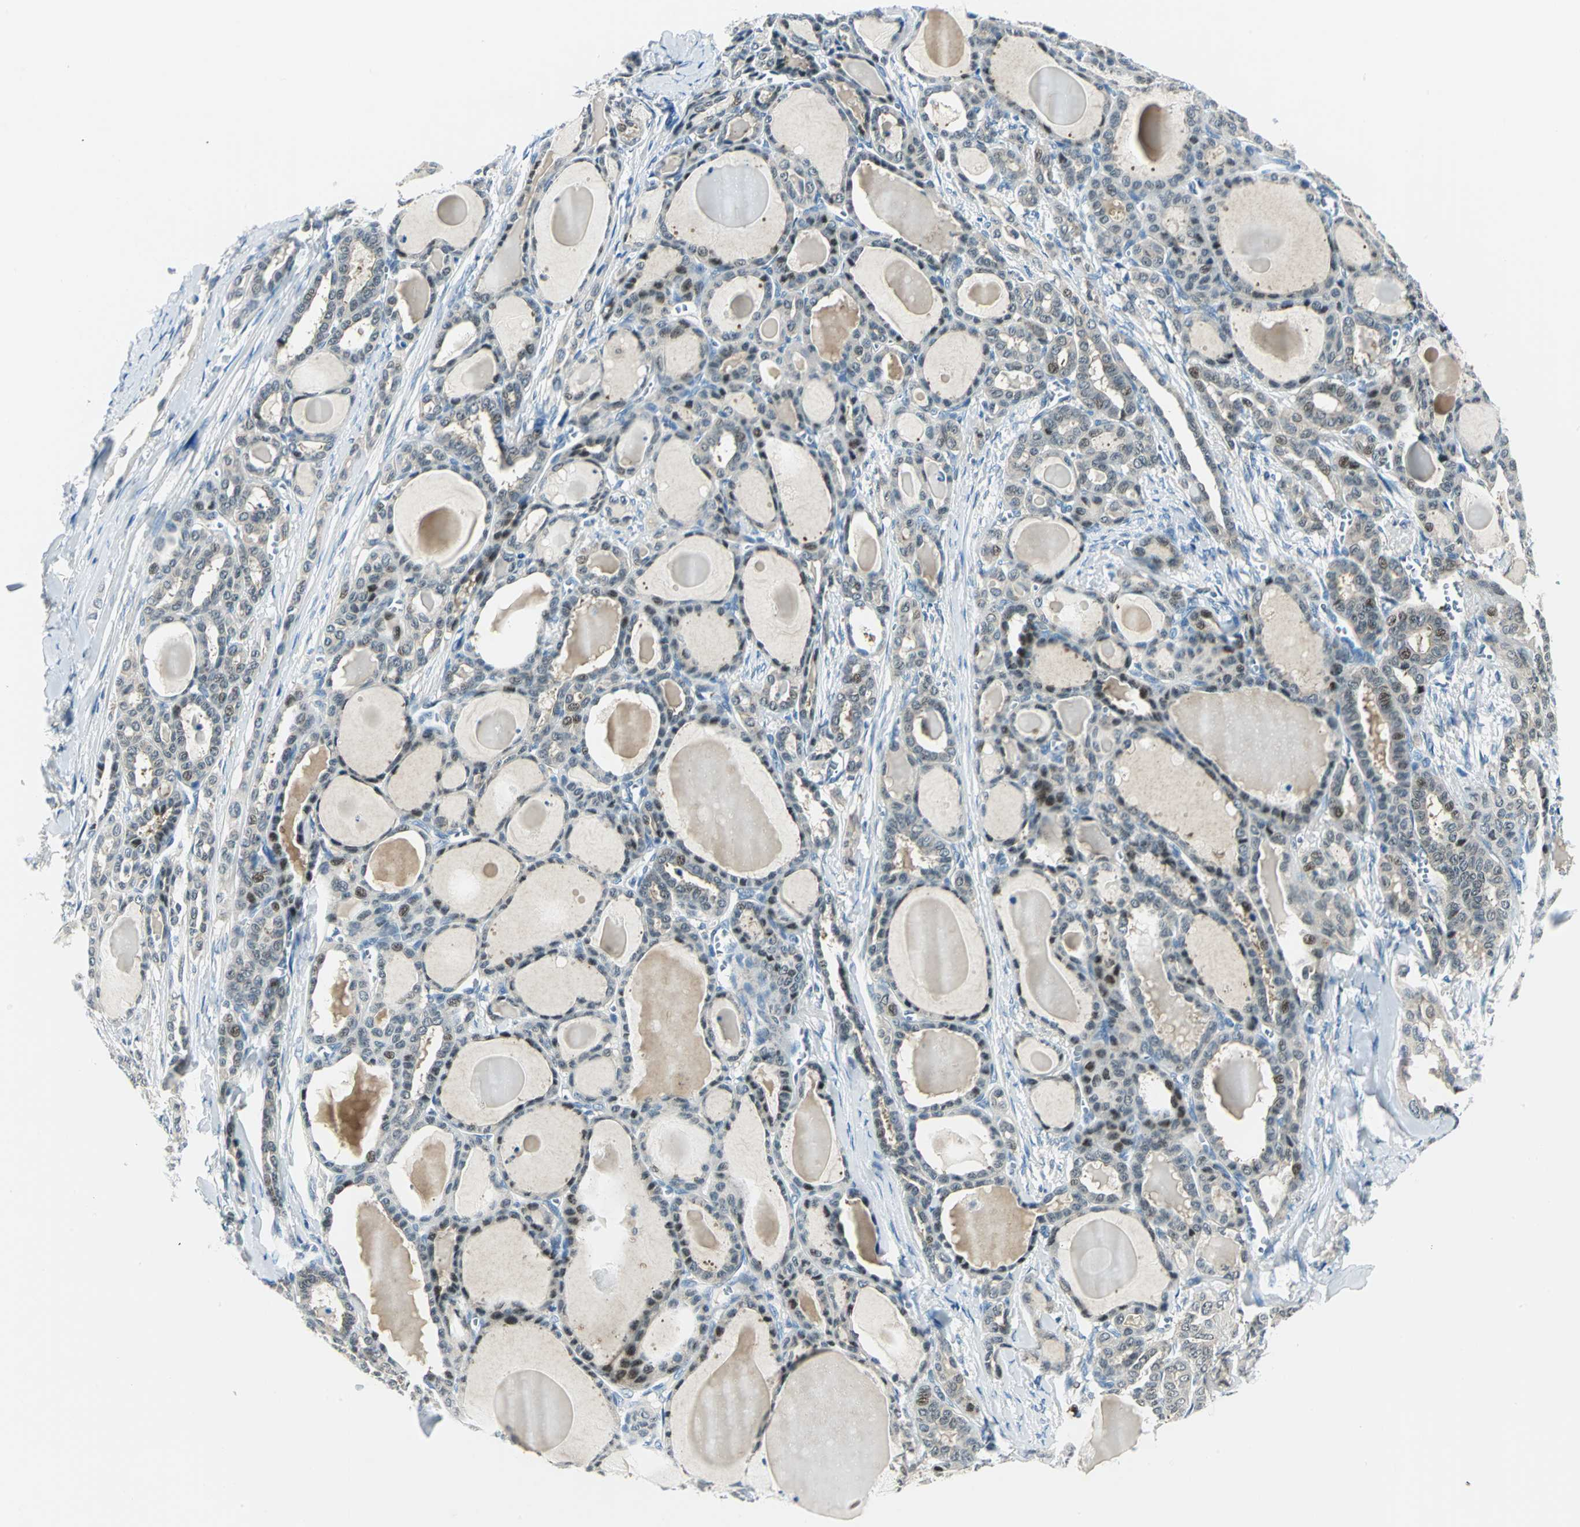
{"staining": {"intensity": "moderate", "quantity": "25%-75%", "location": "cytoplasmic/membranous,nuclear"}, "tissue": "thyroid cancer", "cell_type": "Tumor cells", "image_type": "cancer", "snomed": [{"axis": "morphology", "description": "Carcinoma, NOS"}, {"axis": "topography", "description": "Thyroid gland"}], "caption": "A photomicrograph of thyroid cancer (carcinoma) stained for a protein exhibits moderate cytoplasmic/membranous and nuclear brown staining in tumor cells. The staining is performed using DAB brown chromogen to label protein expression. The nuclei are counter-stained blue using hematoxylin.", "gene": "AKR1A1", "patient": {"sex": "female", "age": 91}}